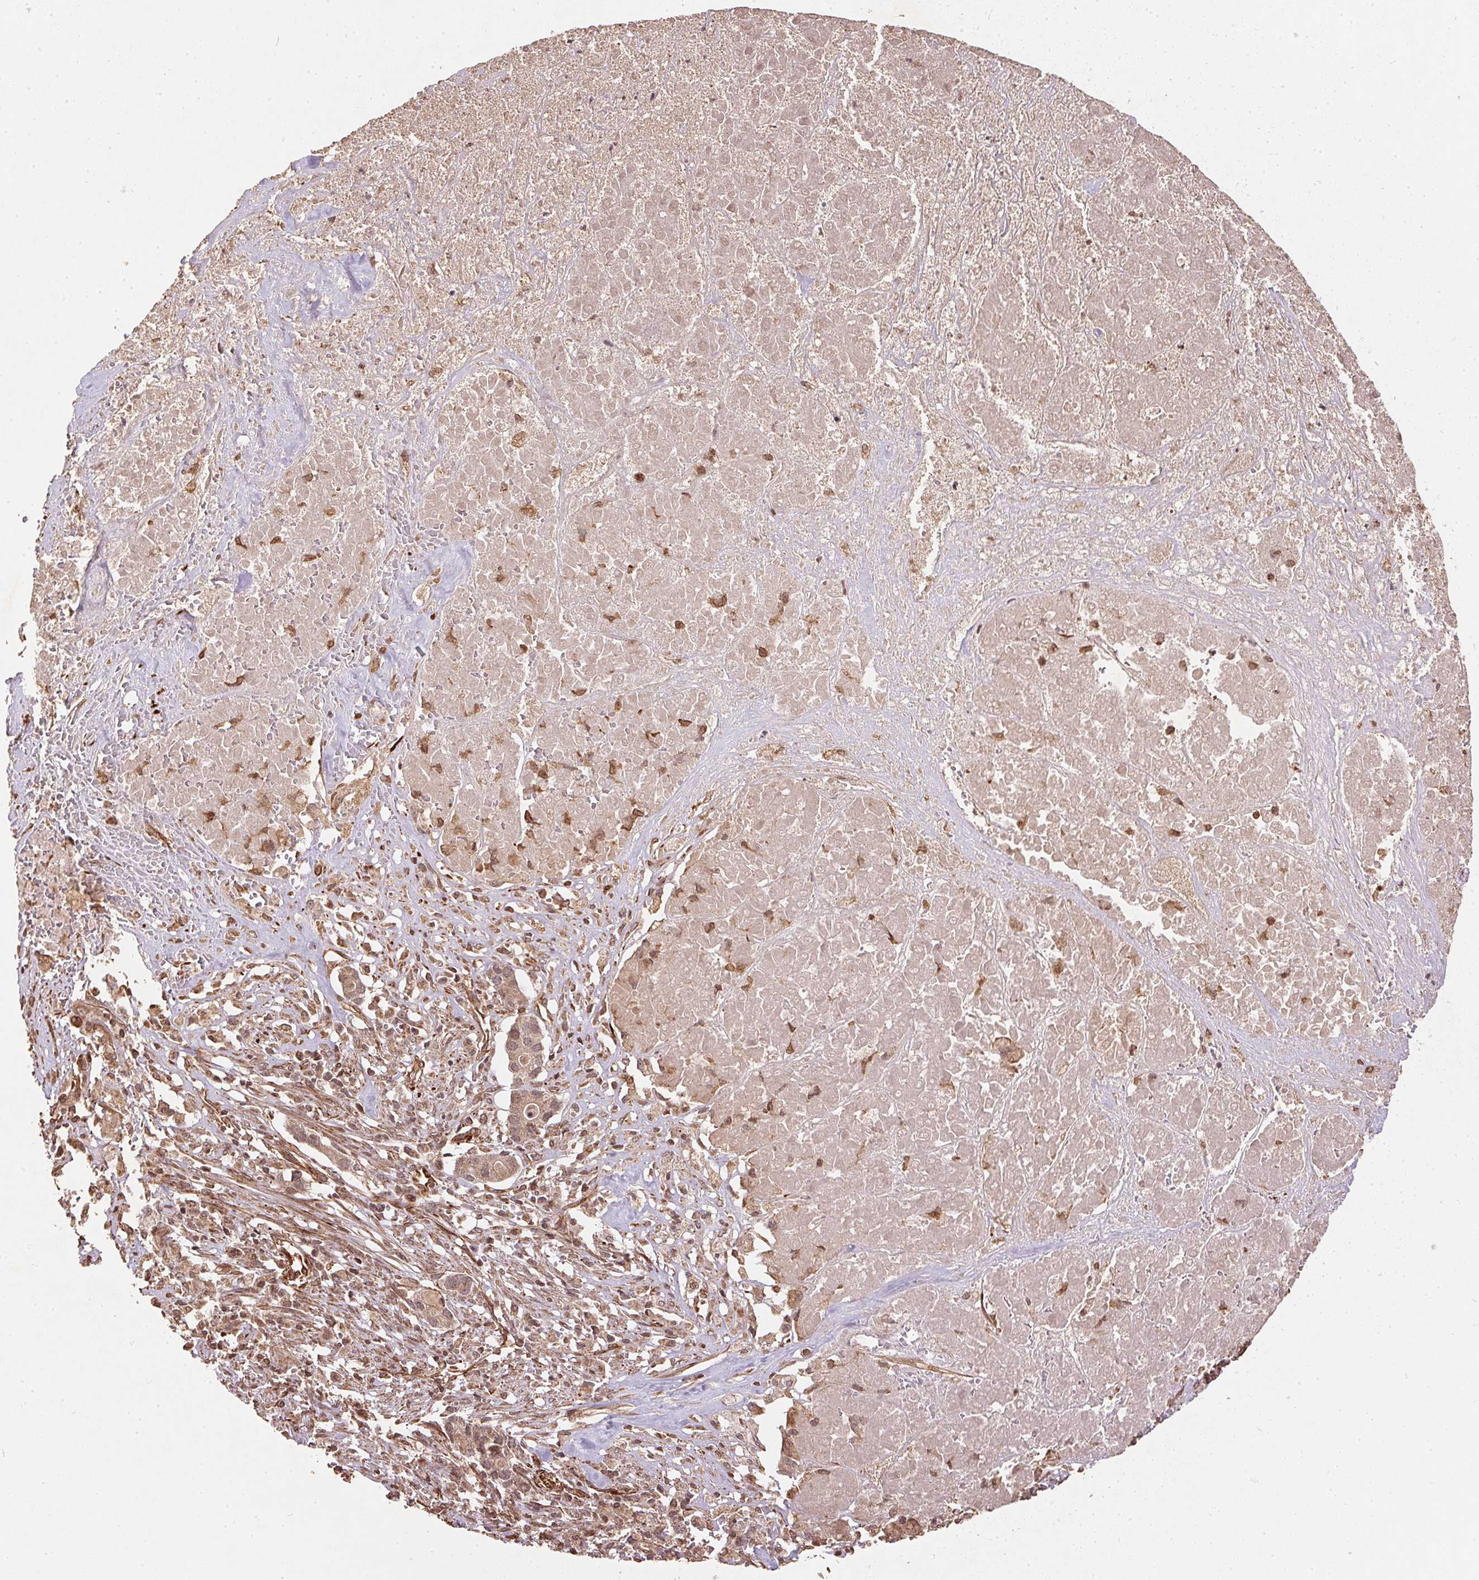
{"staining": {"intensity": "weak", "quantity": ">75%", "location": "cytoplasmic/membranous"}, "tissue": "pancreatic cancer", "cell_type": "Tumor cells", "image_type": "cancer", "snomed": [{"axis": "morphology", "description": "Adenocarcinoma, NOS"}, {"axis": "topography", "description": "Pancreas"}], "caption": "Protein expression analysis of pancreatic adenocarcinoma reveals weak cytoplasmic/membranous expression in about >75% of tumor cells.", "gene": "SPRED2", "patient": {"sex": "male", "age": 50}}